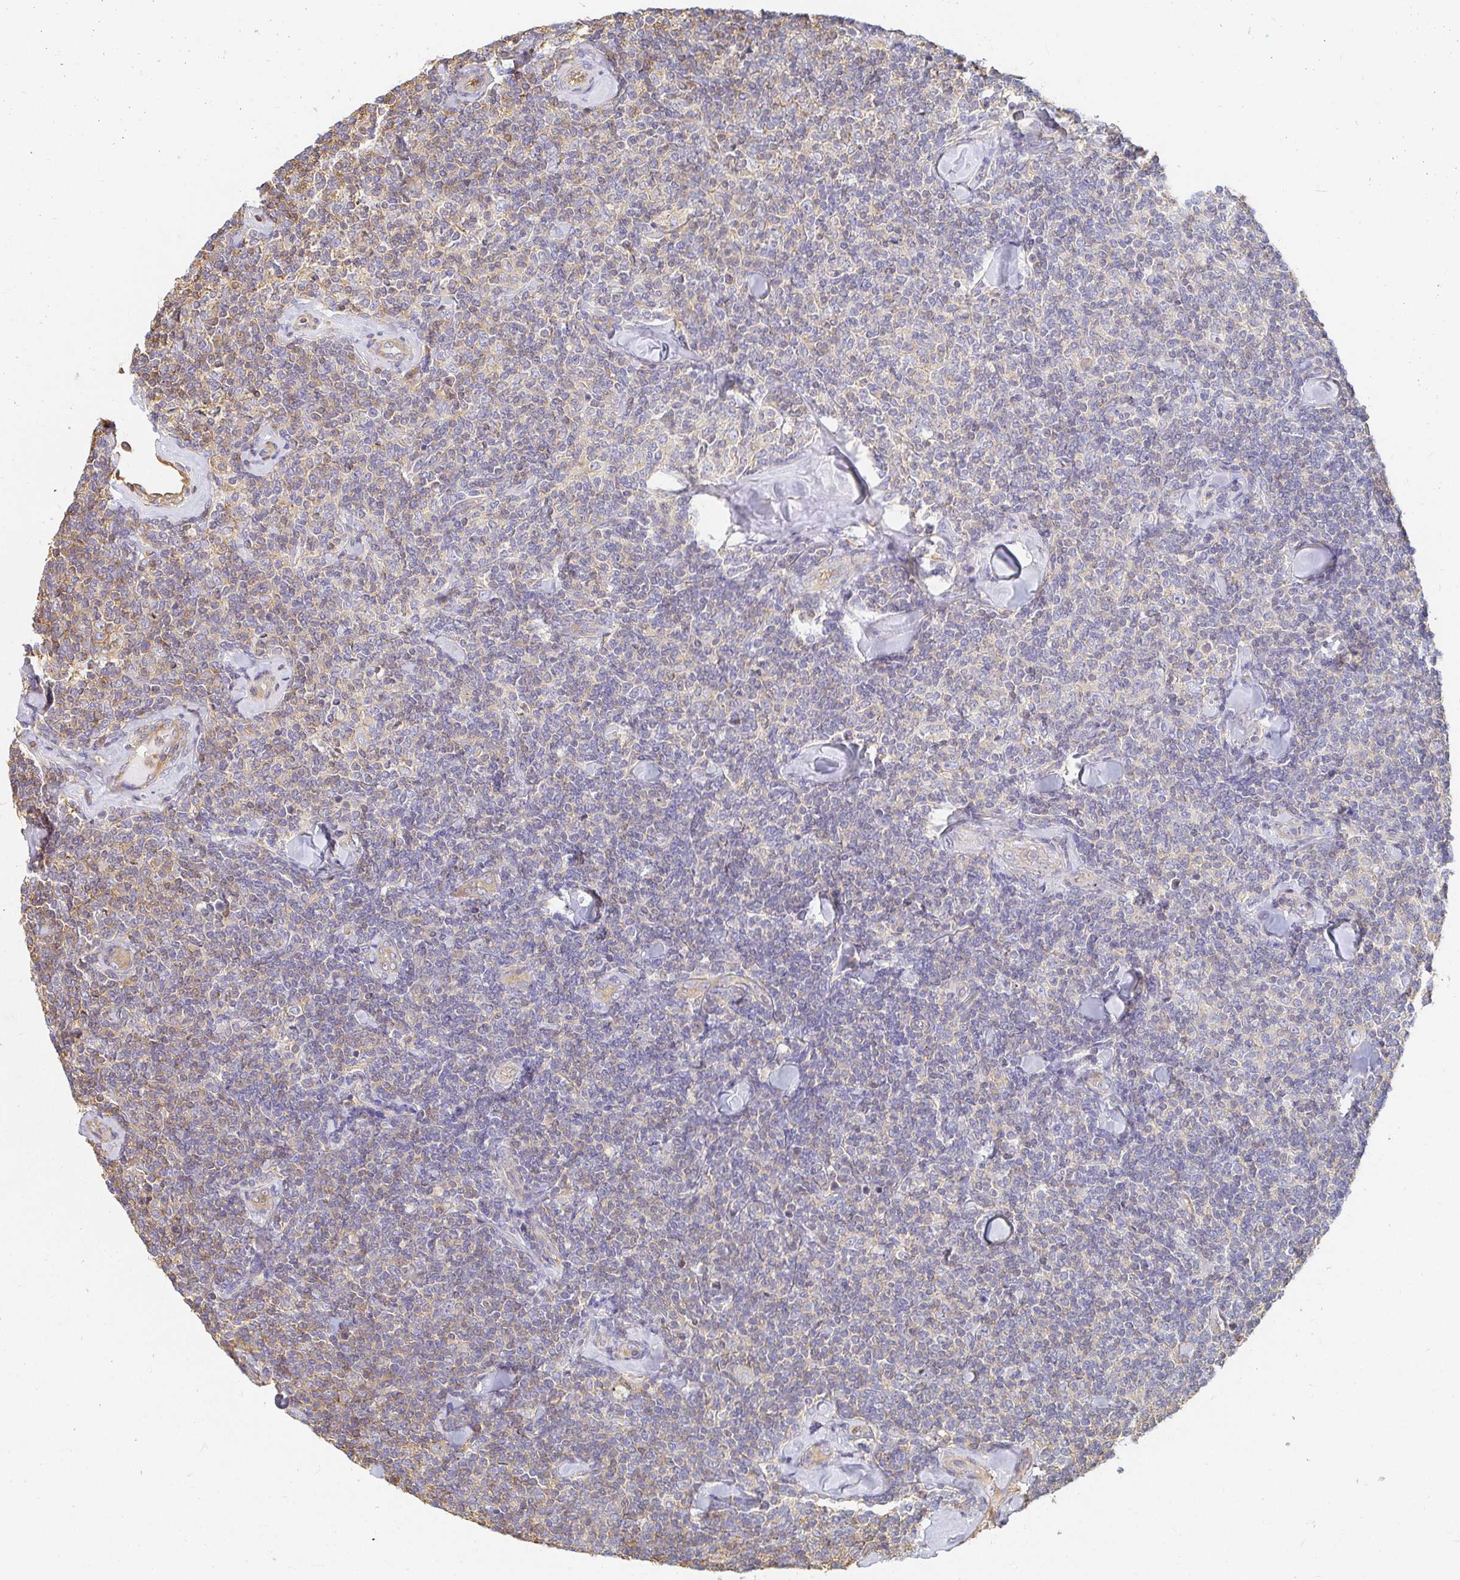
{"staining": {"intensity": "weak", "quantity": "<25%", "location": "cytoplasmic/membranous"}, "tissue": "lymphoma", "cell_type": "Tumor cells", "image_type": "cancer", "snomed": [{"axis": "morphology", "description": "Malignant lymphoma, non-Hodgkin's type, Low grade"}, {"axis": "topography", "description": "Lymph node"}], "caption": "Immunohistochemical staining of human low-grade malignant lymphoma, non-Hodgkin's type displays no significant expression in tumor cells. (DAB (3,3'-diaminobenzidine) IHC, high magnification).", "gene": "TSPAN19", "patient": {"sex": "female", "age": 56}}